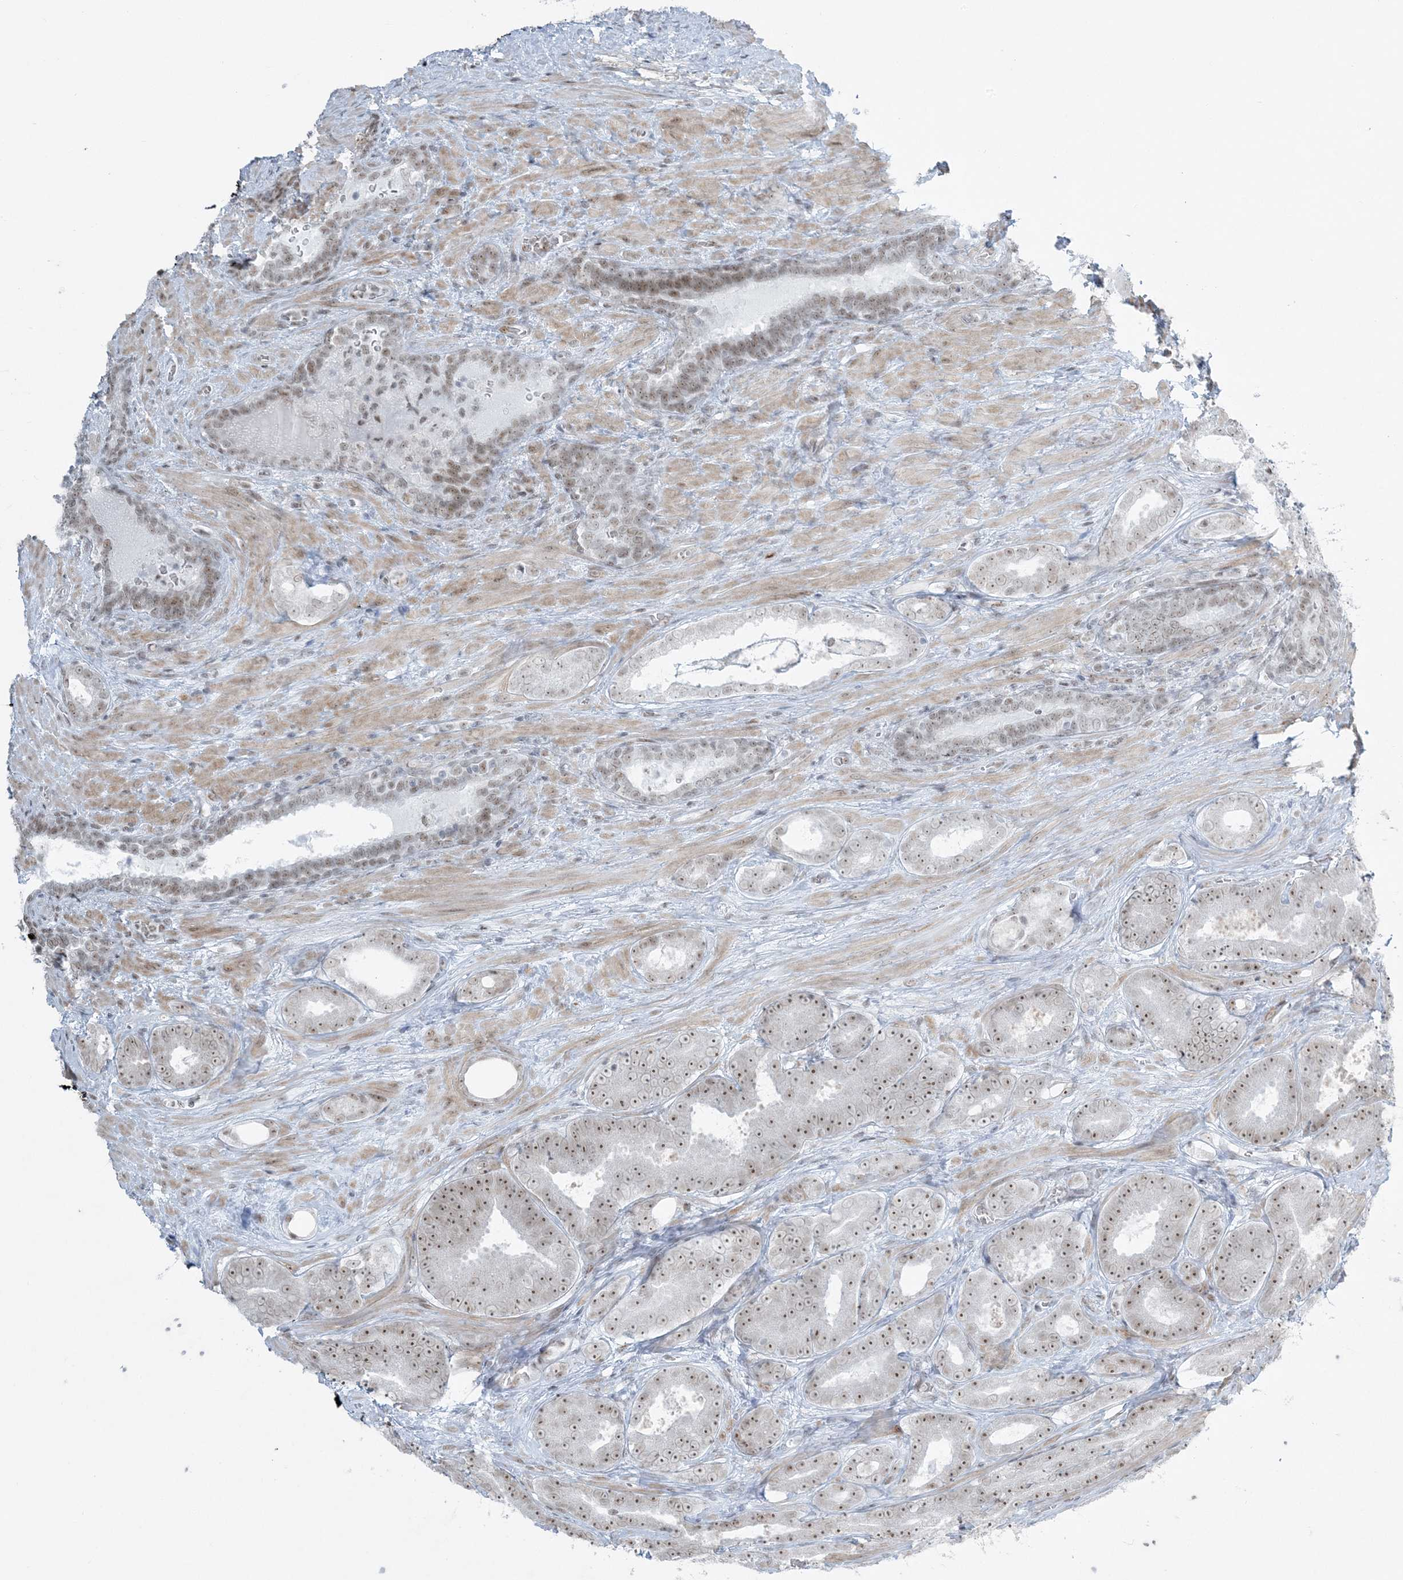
{"staining": {"intensity": "moderate", "quantity": ">75%", "location": "nuclear"}, "tissue": "prostate cancer", "cell_type": "Tumor cells", "image_type": "cancer", "snomed": [{"axis": "morphology", "description": "Adenocarcinoma, High grade"}, {"axis": "topography", "description": "Prostate"}], "caption": "A histopathology image of human prostate cancer (adenocarcinoma (high-grade)) stained for a protein demonstrates moderate nuclear brown staining in tumor cells.", "gene": "ZNF787", "patient": {"sex": "male", "age": 66}}